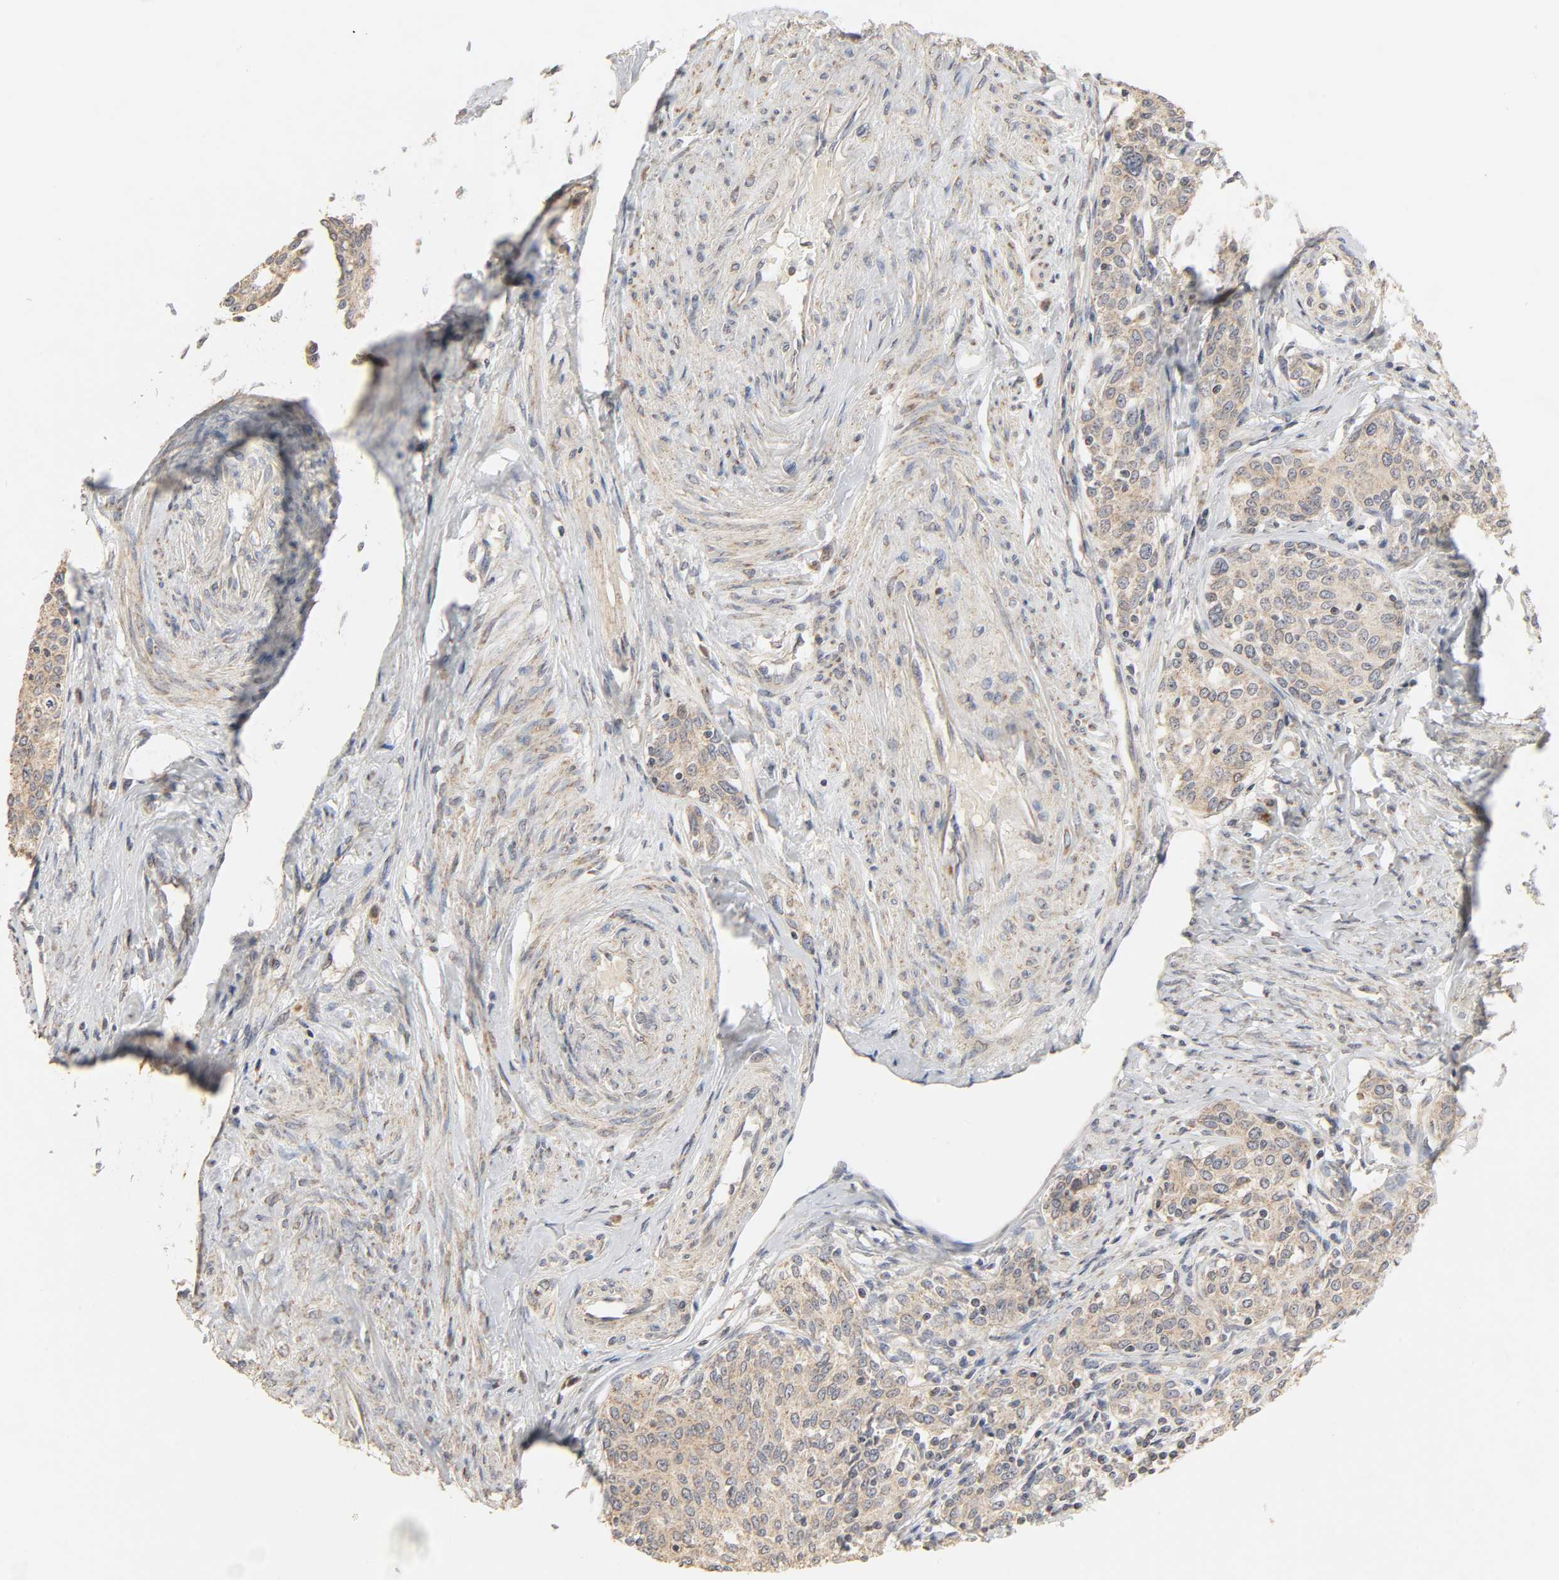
{"staining": {"intensity": "weak", "quantity": ">75%", "location": "cytoplasmic/membranous"}, "tissue": "cervical cancer", "cell_type": "Tumor cells", "image_type": "cancer", "snomed": [{"axis": "morphology", "description": "Squamous cell carcinoma, NOS"}, {"axis": "morphology", "description": "Adenocarcinoma, NOS"}, {"axis": "topography", "description": "Cervix"}], "caption": "A brown stain highlights weak cytoplasmic/membranous staining of a protein in cervical adenocarcinoma tumor cells.", "gene": "CLEC4E", "patient": {"sex": "female", "age": 52}}